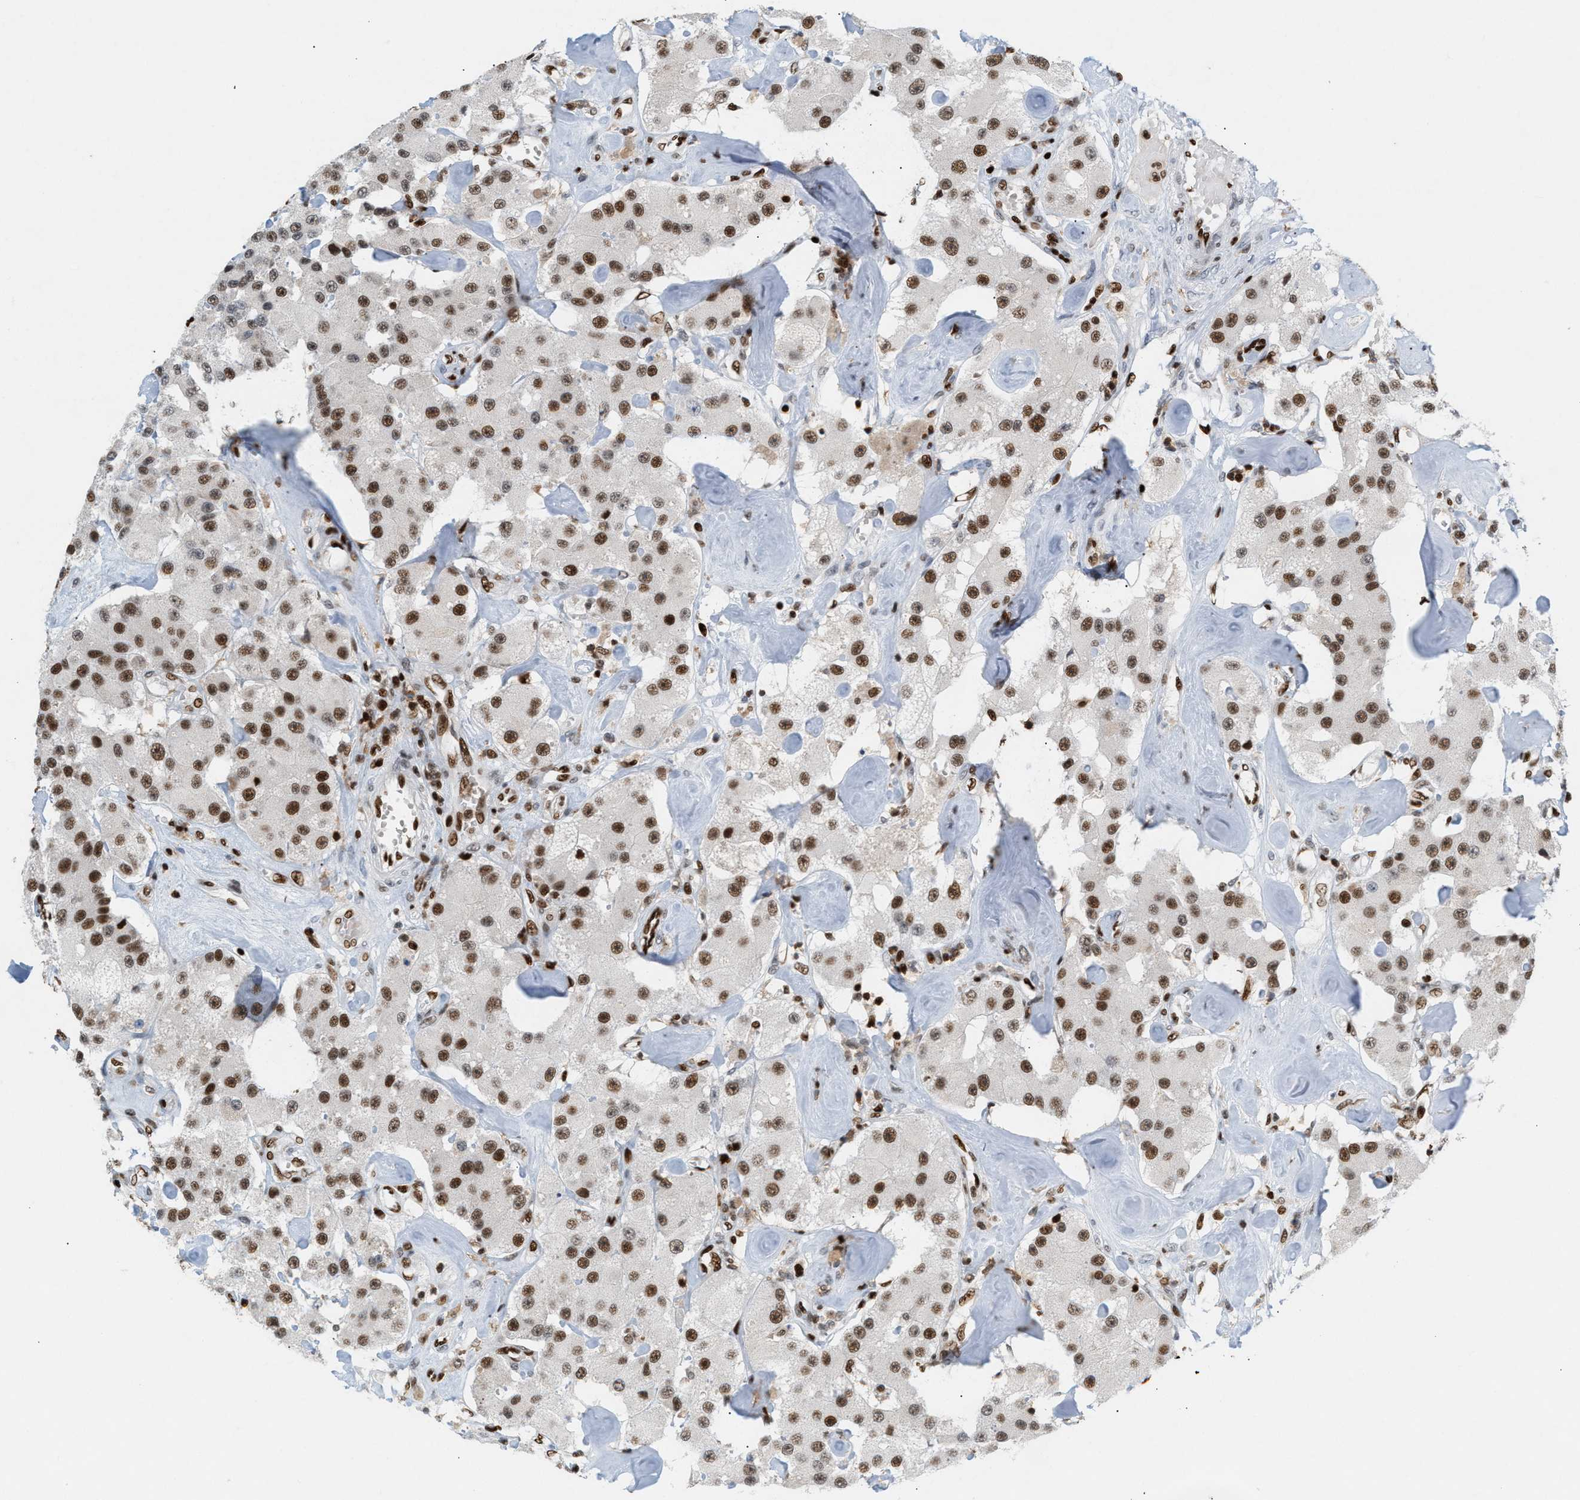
{"staining": {"intensity": "moderate", "quantity": ">75%", "location": "nuclear"}, "tissue": "carcinoid", "cell_type": "Tumor cells", "image_type": "cancer", "snomed": [{"axis": "morphology", "description": "Carcinoid, malignant, NOS"}, {"axis": "topography", "description": "Pancreas"}], "caption": "Carcinoid was stained to show a protein in brown. There is medium levels of moderate nuclear positivity in about >75% of tumor cells. (DAB (3,3'-diaminobenzidine) IHC with brightfield microscopy, high magnification).", "gene": "RNASEK-C17orf49", "patient": {"sex": "male", "age": 41}}